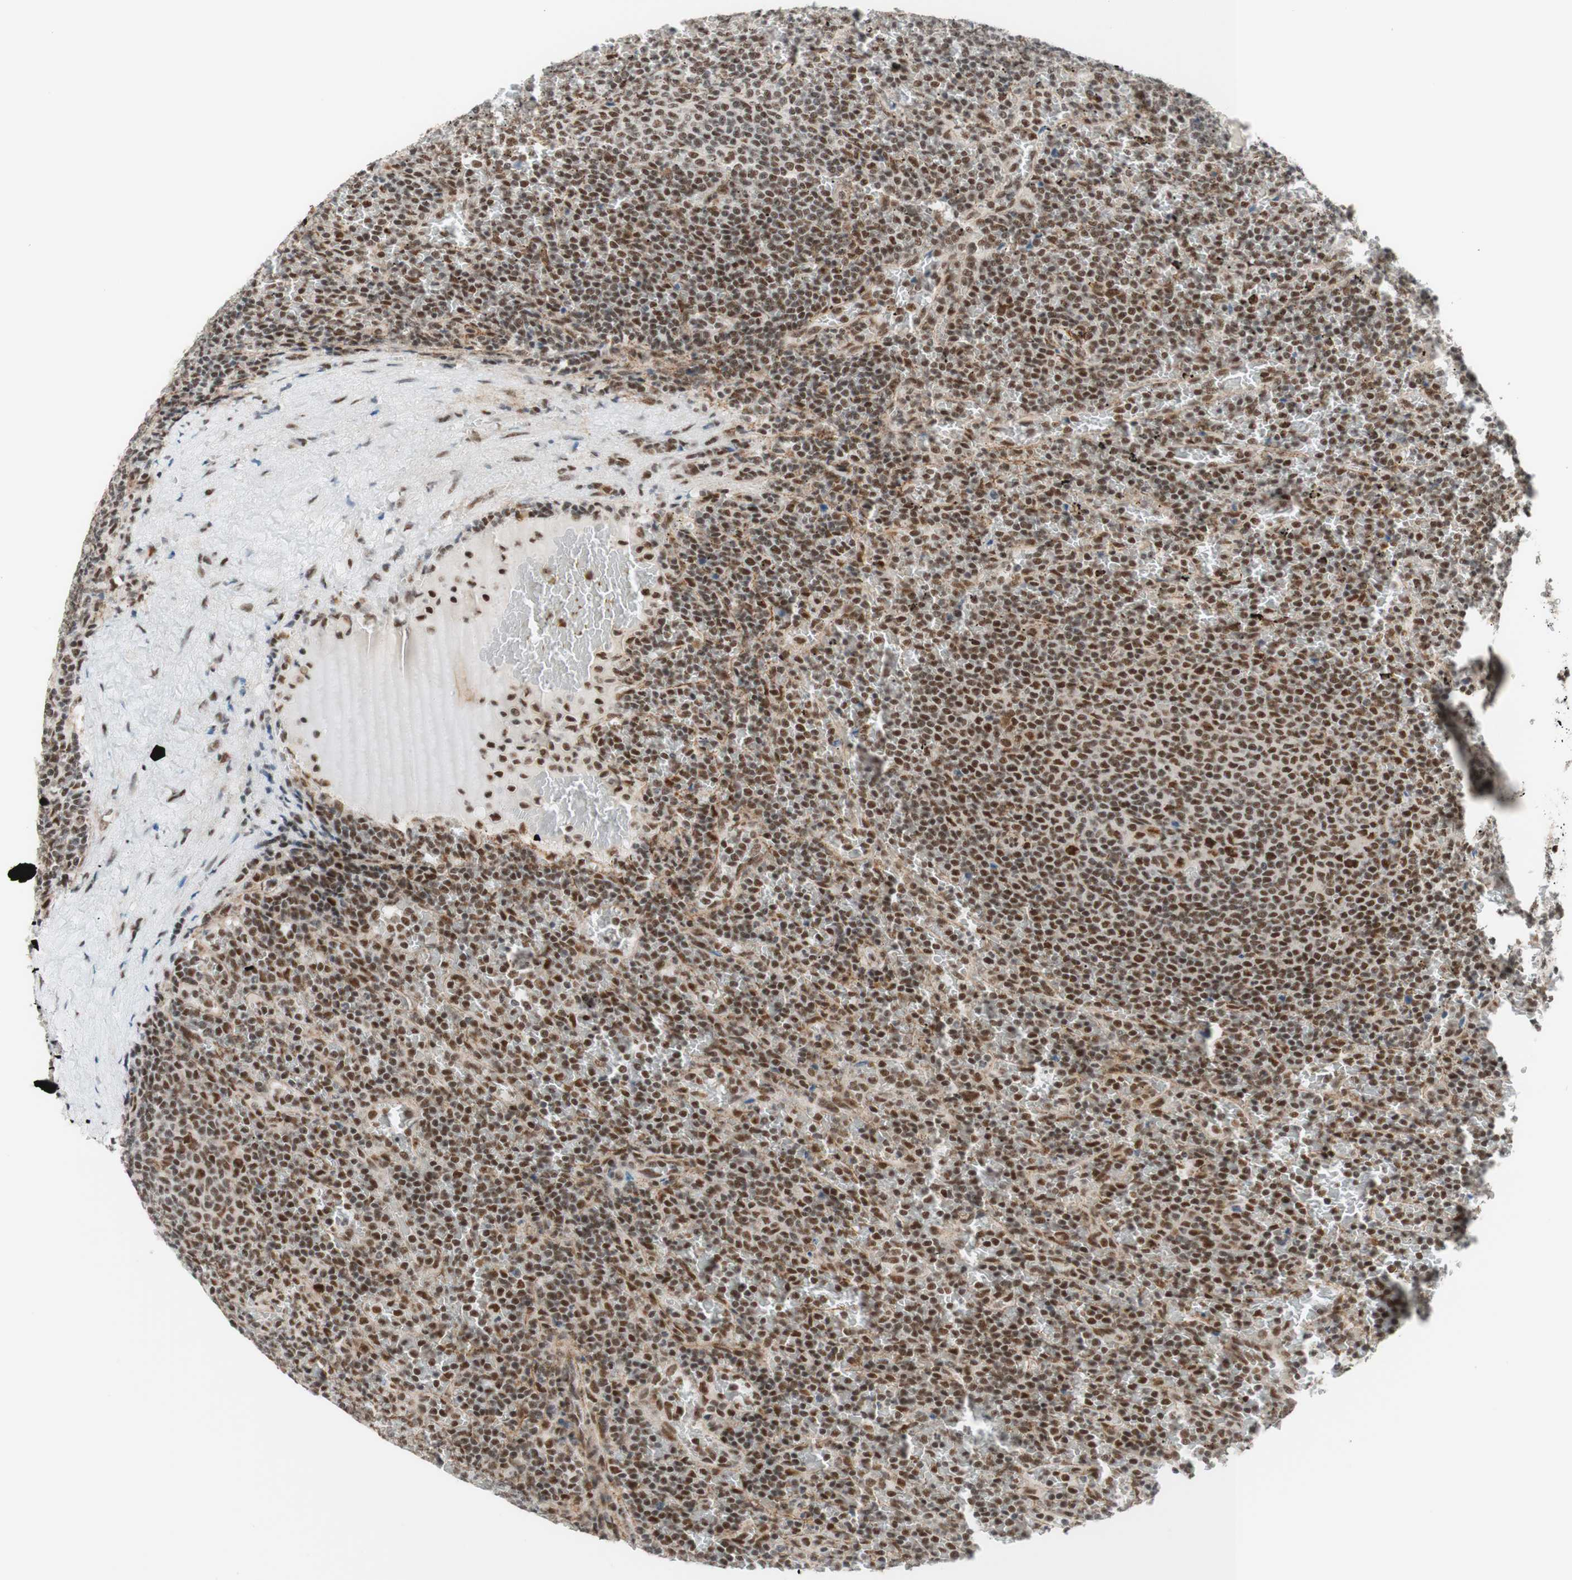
{"staining": {"intensity": "strong", "quantity": ">75%", "location": "nuclear"}, "tissue": "lymphoma", "cell_type": "Tumor cells", "image_type": "cancer", "snomed": [{"axis": "morphology", "description": "Malignant lymphoma, non-Hodgkin's type, Low grade"}, {"axis": "topography", "description": "Spleen"}], "caption": "Strong nuclear positivity is seen in approximately >75% of tumor cells in lymphoma.", "gene": "PRPF19", "patient": {"sex": "female", "age": 77}}